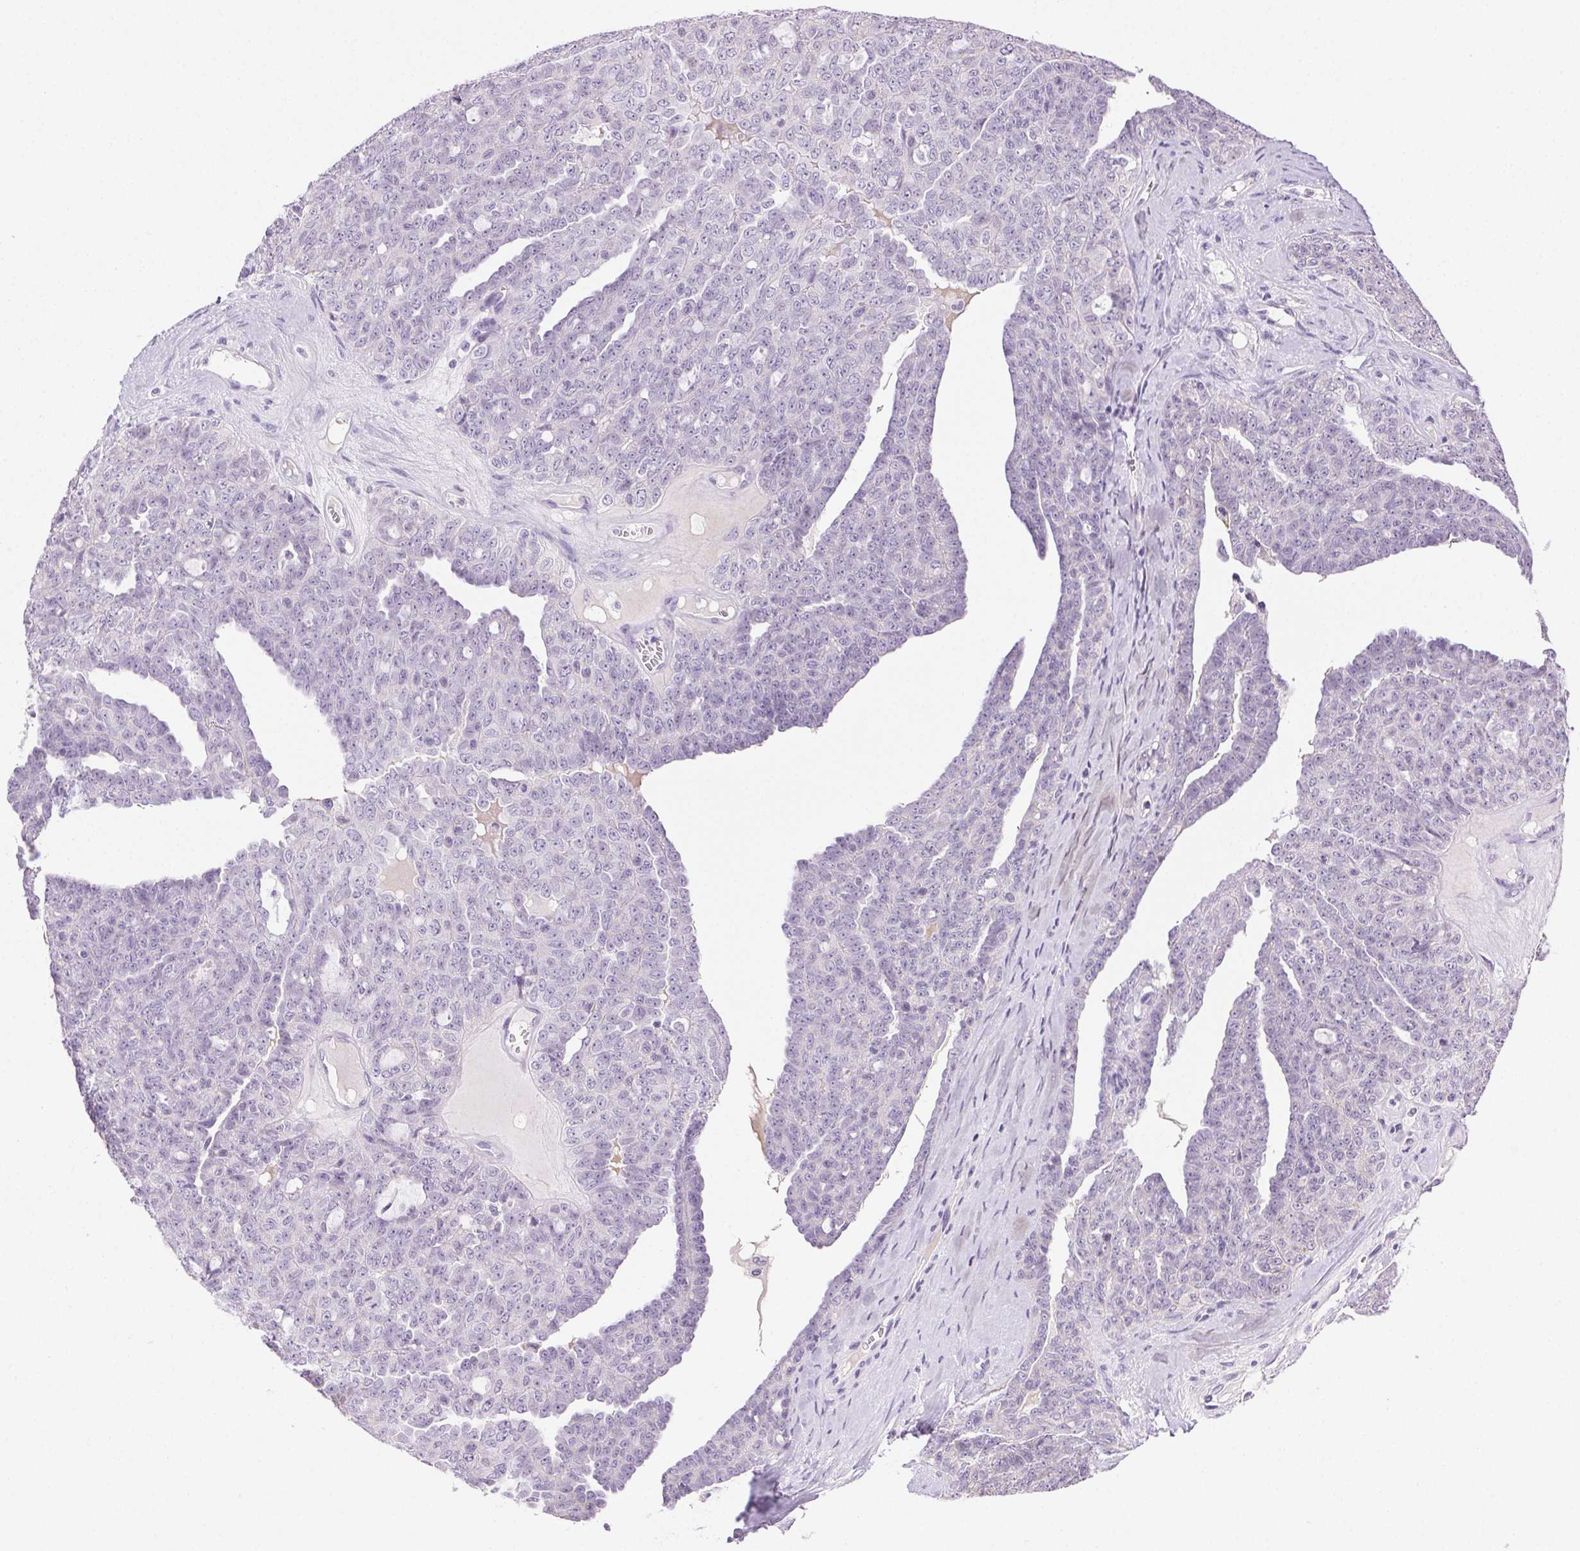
{"staining": {"intensity": "negative", "quantity": "none", "location": "none"}, "tissue": "ovarian cancer", "cell_type": "Tumor cells", "image_type": "cancer", "snomed": [{"axis": "morphology", "description": "Cystadenocarcinoma, serous, NOS"}, {"axis": "topography", "description": "Ovary"}], "caption": "Immunohistochemistry (IHC) image of ovarian cancer (serous cystadenocarcinoma) stained for a protein (brown), which exhibits no staining in tumor cells.", "gene": "CLDN10", "patient": {"sex": "female", "age": 71}}